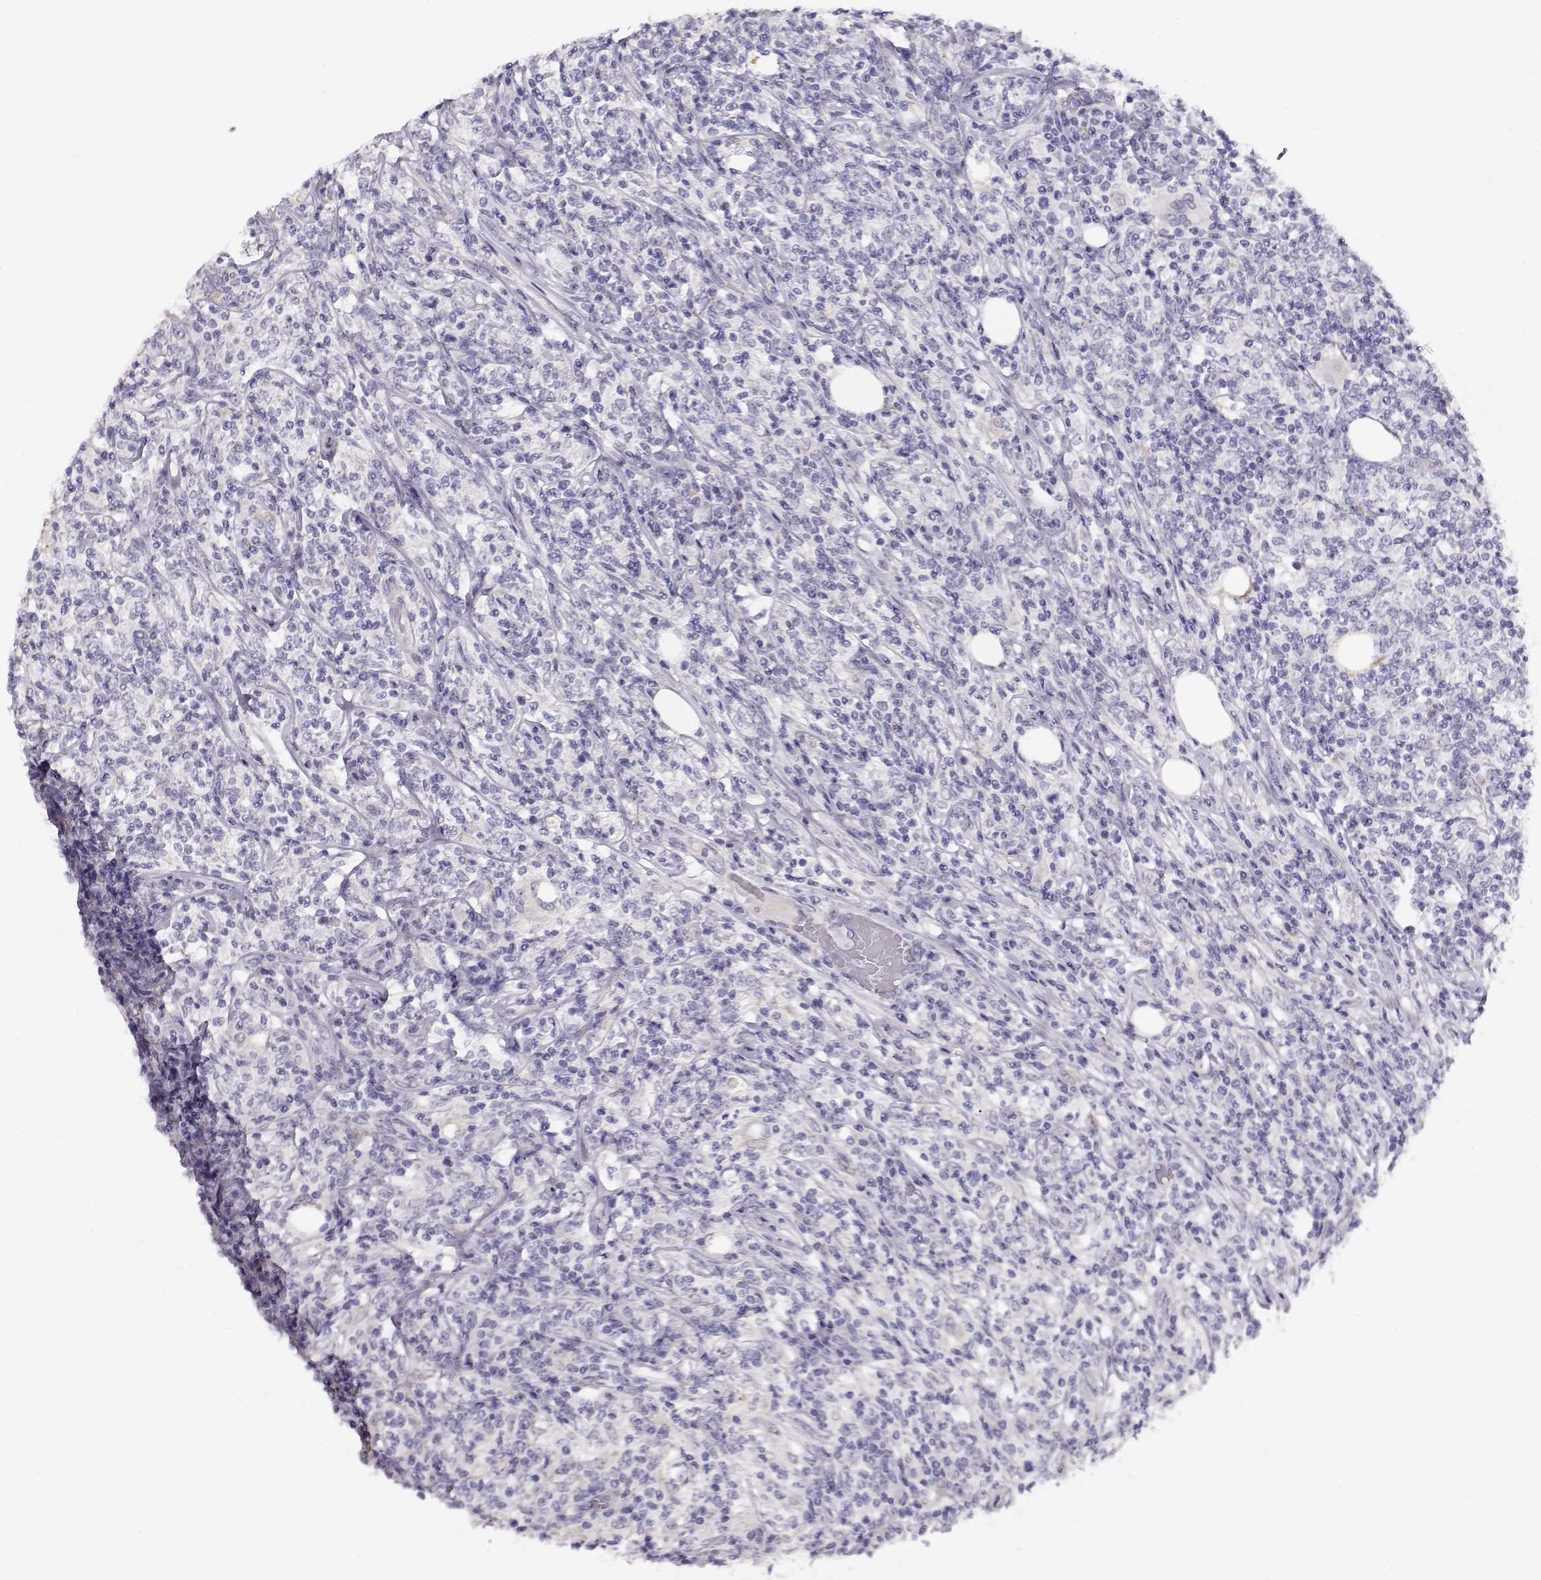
{"staining": {"intensity": "negative", "quantity": "none", "location": "none"}, "tissue": "lymphoma", "cell_type": "Tumor cells", "image_type": "cancer", "snomed": [{"axis": "morphology", "description": "Malignant lymphoma, non-Hodgkin's type, High grade"}, {"axis": "topography", "description": "Lymph node"}], "caption": "Lymphoma was stained to show a protein in brown. There is no significant staining in tumor cells.", "gene": "RBM44", "patient": {"sex": "female", "age": 84}}